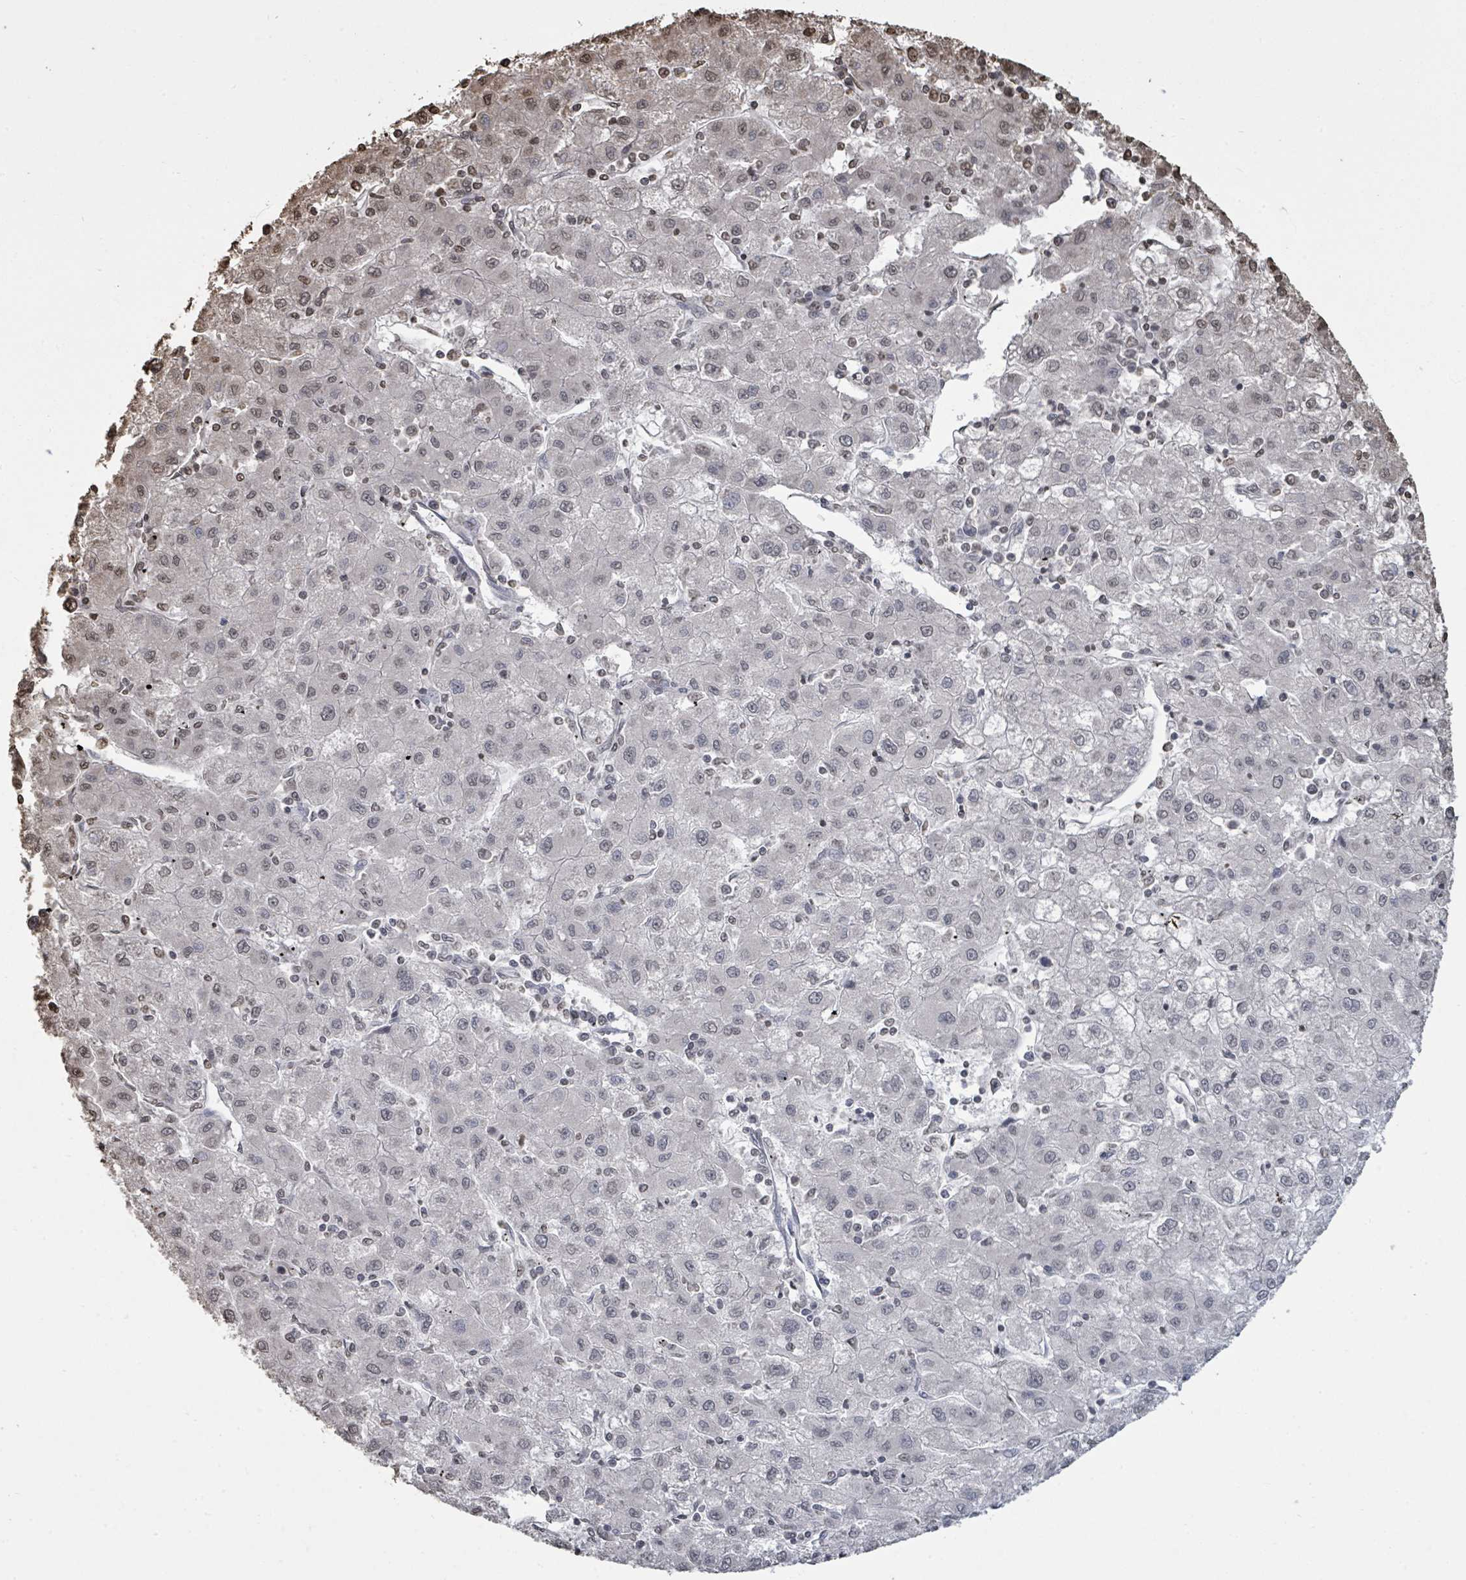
{"staining": {"intensity": "weak", "quantity": "<25%", "location": "nuclear"}, "tissue": "liver cancer", "cell_type": "Tumor cells", "image_type": "cancer", "snomed": [{"axis": "morphology", "description": "Carcinoma, Hepatocellular, NOS"}, {"axis": "topography", "description": "Liver"}], "caption": "A photomicrograph of human liver cancer is negative for staining in tumor cells.", "gene": "MRPS12", "patient": {"sex": "male", "age": 72}}